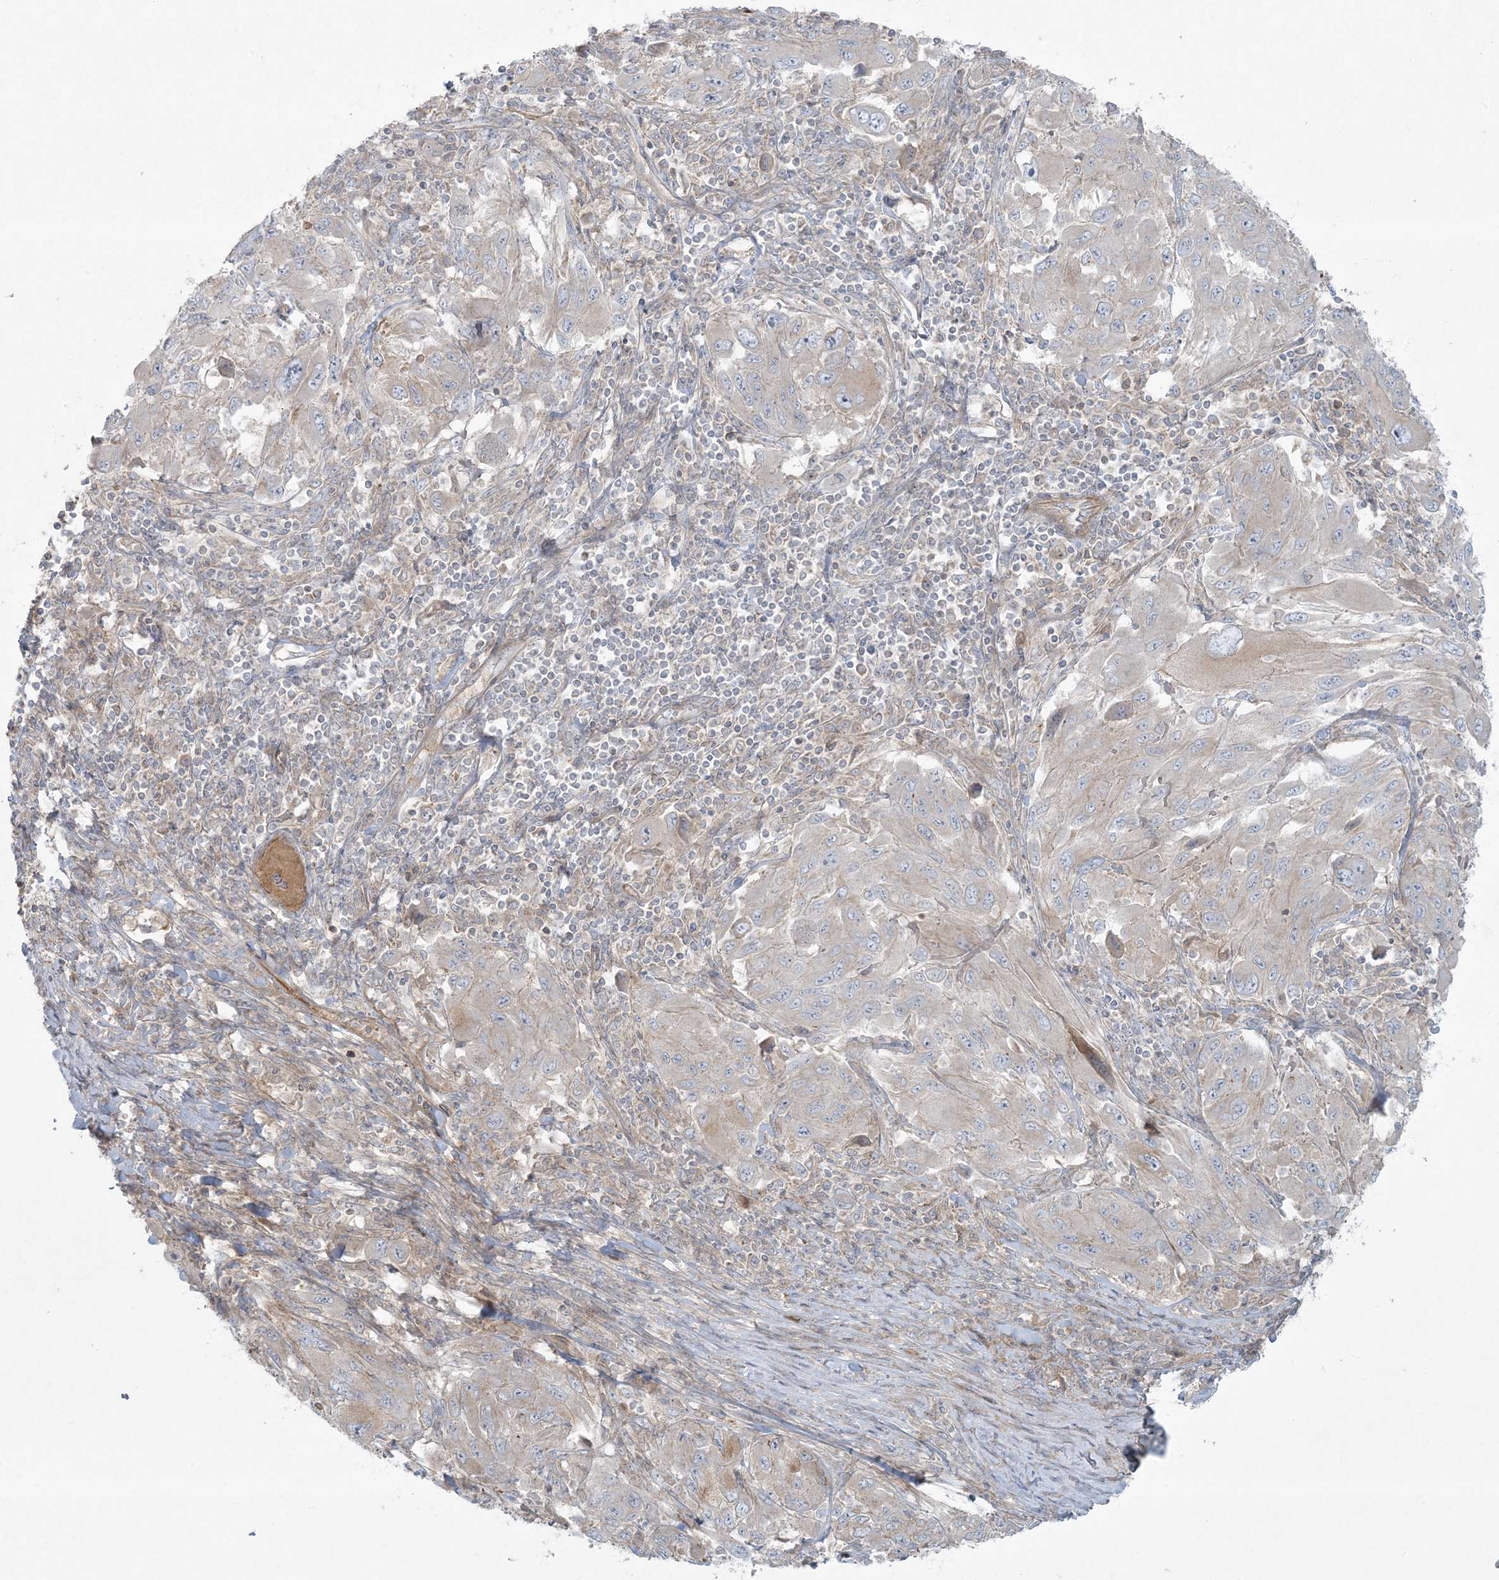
{"staining": {"intensity": "weak", "quantity": ">75%", "location": "cytoplasmic/membranous"}, "tissue": "melanoma", "cell_type": "Tumor cells", "image_type": "cancer", "snomed": [{"axis": "morphology", "description": "Malignant melanoma, NOS"}, {"axis": "topography", "description": "Skin"}], "caption": "Weak cytoplasmic/membranous expression for a protein is identified in about >75% of tumor cells of melanoma using immunohistochemistry (IHC).", "gene": "PIK3R4", "patient": {"sex": "female", "age": 91}}